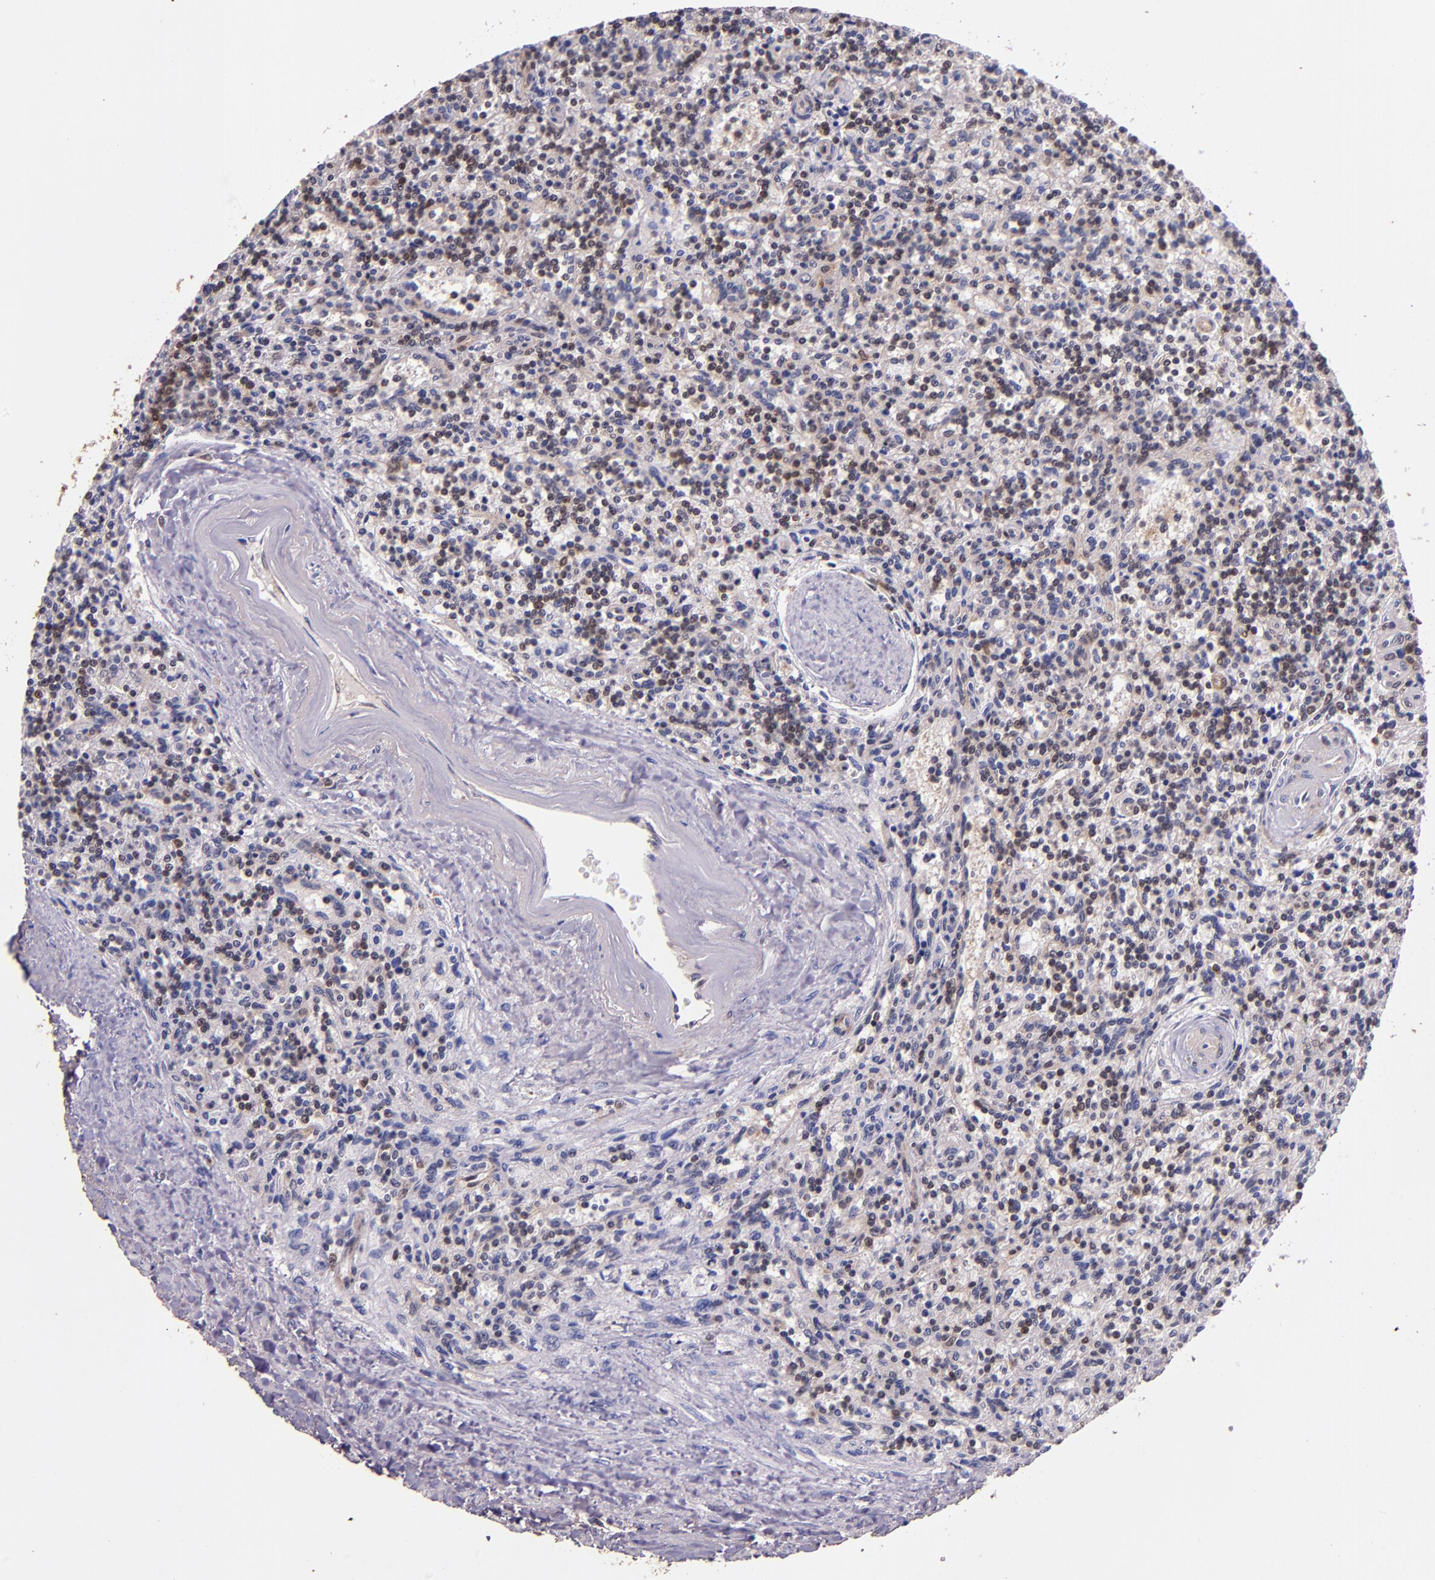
{"staining": {"intensity": "moderate", "quantity": "25%-75%", "location": "cytoplasmic/membranous,nuclear"}, "tissue": "lymphoma", "cell_type": "Tumor cells", "image_type": "cancer", "snomed": [{"axis": "morphology", "description": "Malignant lymphoma, non-Hodgkin's type, Low grade"}, {"axis": "topography", "description": "Spleen"}], "caption": "Lymphoma was stained to show a protein in brown. There is medium levels of moderate cytoplasmic/membranous and nuclear expression in about 25%-75% of tumor cells.", "gene": "STAT6", "patient": {"sex": "male", "age": 73}}